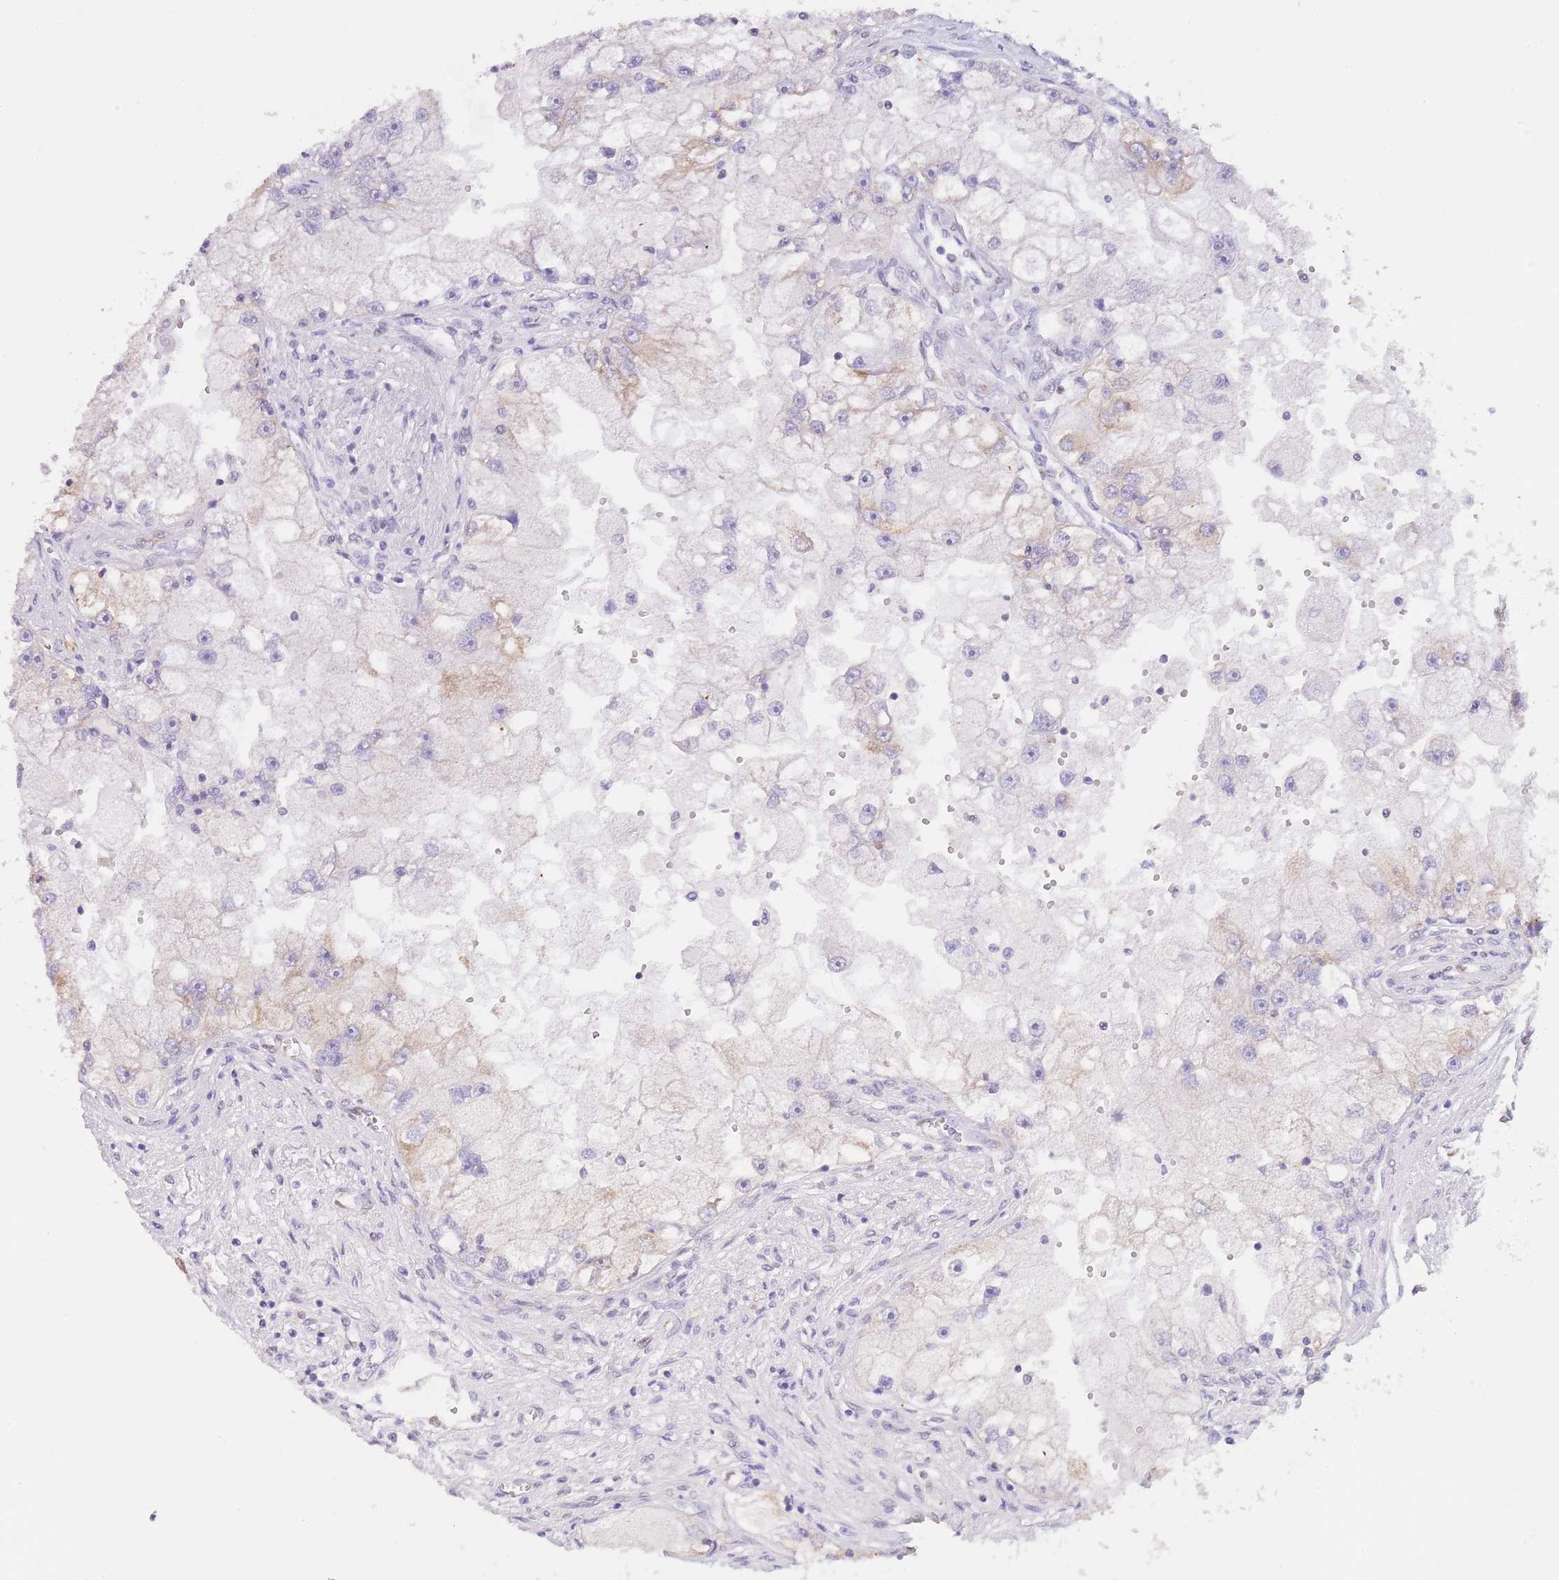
{"staining": {"intensity": "moderate", "quantity": "25%-75%", "location": "cytoplasmic/membranous"}, "tissue": "renal cancer", "cell_type": "Tumor cells", "image_type": "cancer", "snomed": [{"axis": "morphology", "description": "Adenocarcinoma, NOS"}, {"axis": "topography", "description": "Kidney"}], "caption": "A brown stain shows moderate cytoplasmic/membranous staining of a protein in human renal cancer tumor cells.", "gene": "EBPL", "patient": {"sex": "male", "age": 63}}